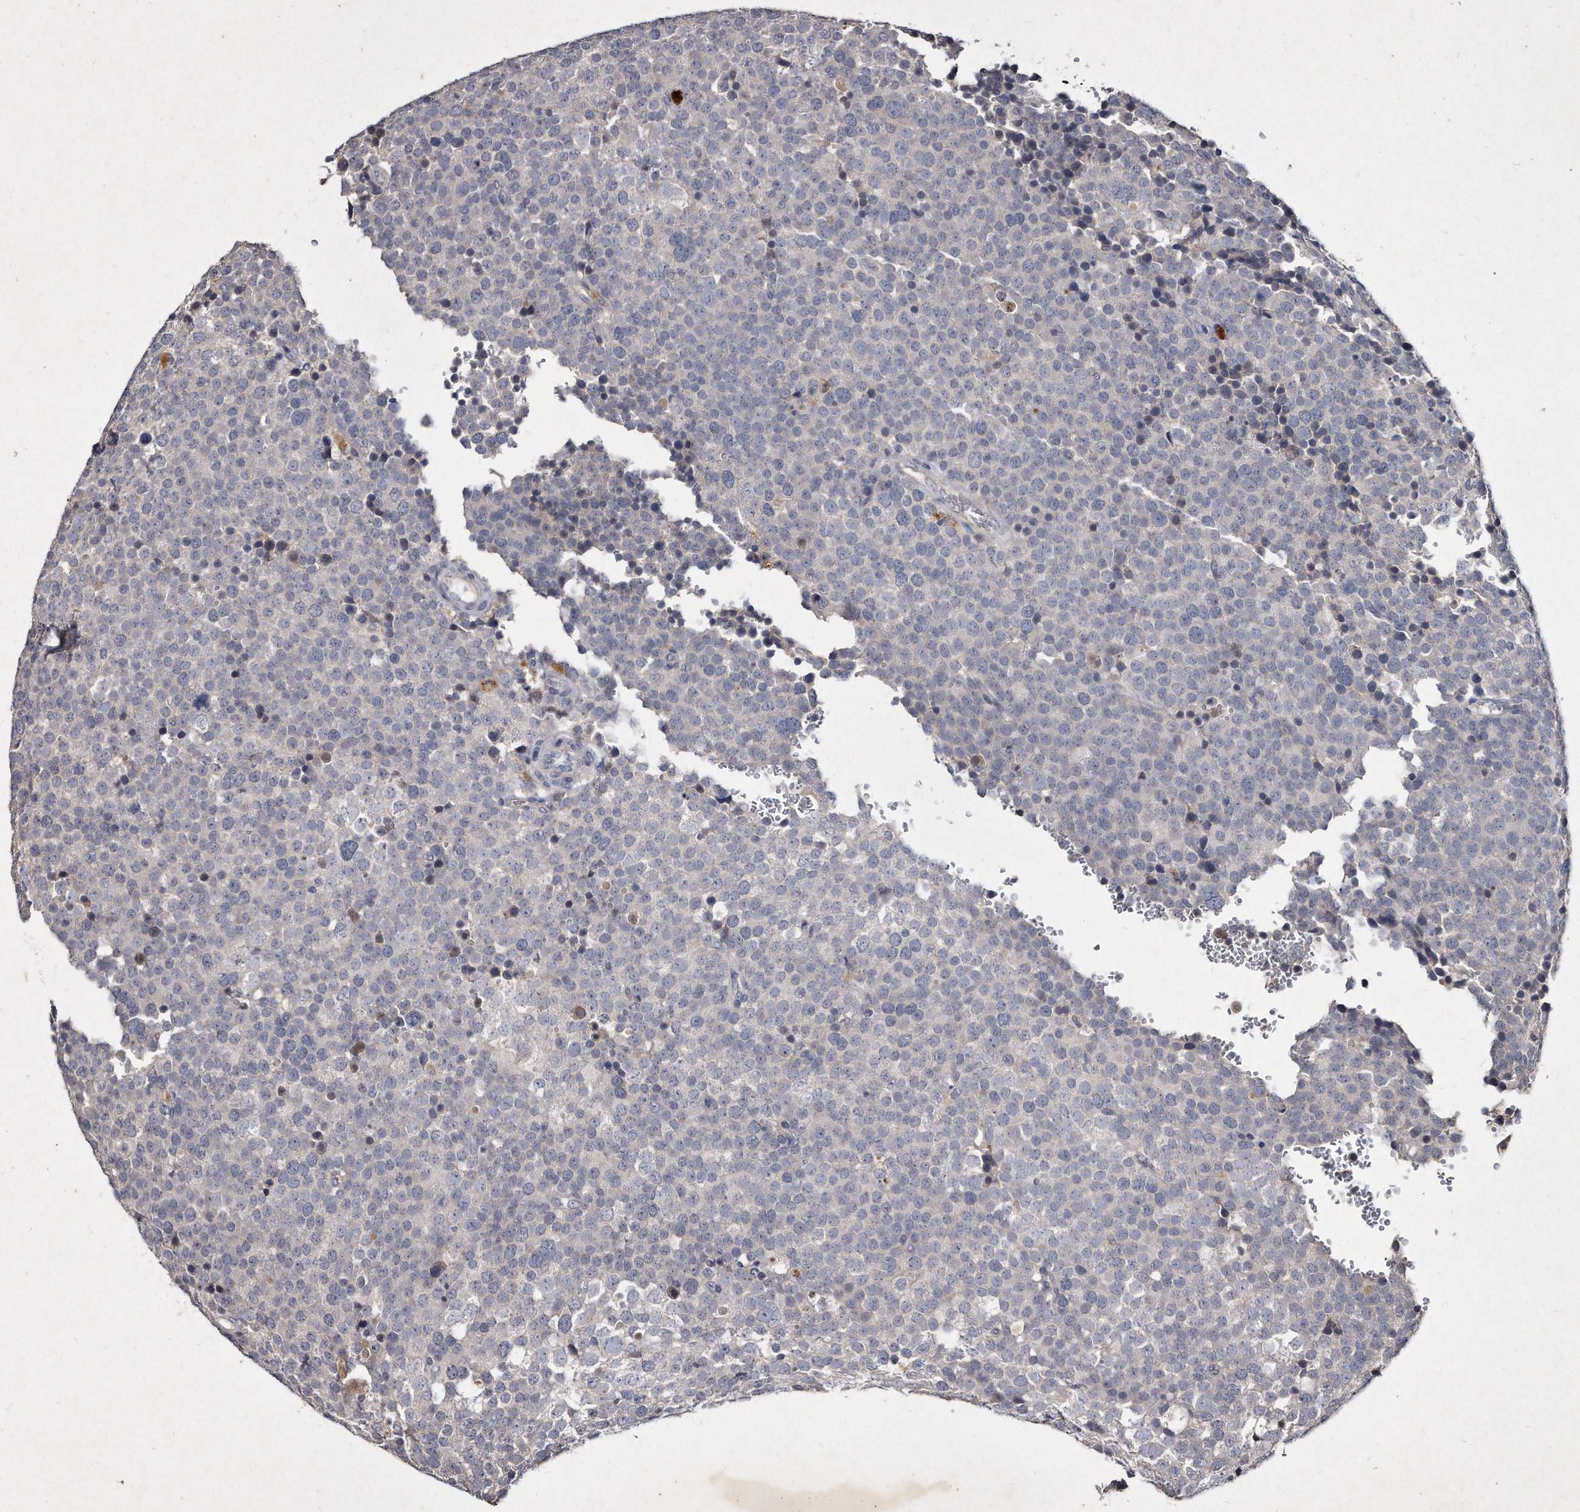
{"staining": {"intensity": "negative", "quantity": "none", "location": "none"}, "tissue": "testis cancer", "cell_type": "Tumor cells", "image_type": "cancer", "snomed": [{"axis": "morphology", "description": "Seminoma, NOS"}, {"axis": "topography", "description": "Testis"}], "caption": "This is an IHC histopathology image of human seminoma (testis). There is no expression in tumor cells.", "gene": "KLHDC3", "patient": {"sex": "male", "age": 71}}